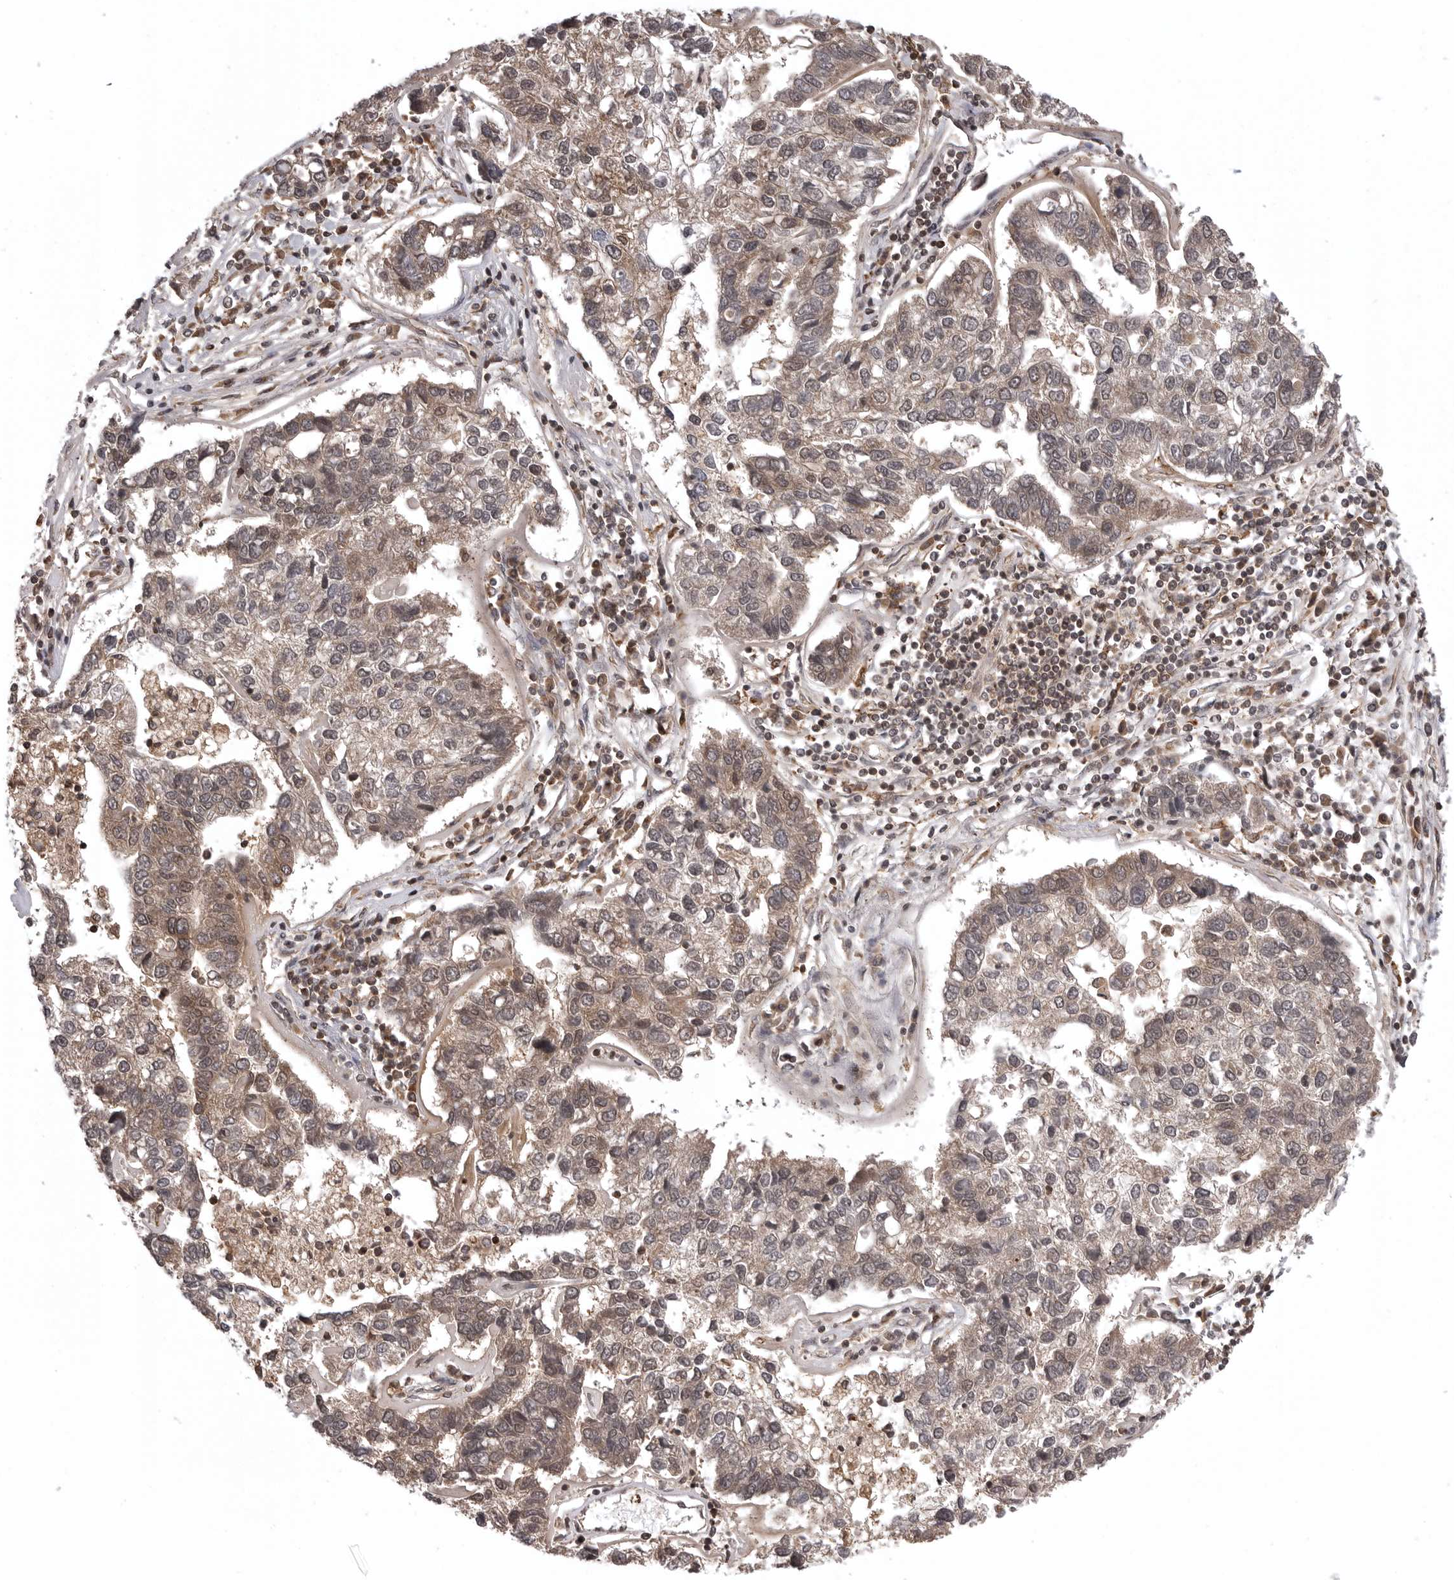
{"staining": {"intensity": "weak", "quantity": ">75%", "location": "cytoplasmic/membranous,nuclear"}, "tissue": "pancreatic cancer", "cell_type": "Tumor cells", "image_type": "cancer", "snomed": [{"axis": "morphology", "description": "Adenocarcinoma, NOS"}, {"axis": "topography", "description": "Pancreas"}], "caption": "The image exhibits staining of pancreatic cancer (adenocarcinoma), revealing weak cytoplasmic/membranous and nuclear protein staining (brown color) within tumor cells.", "gene": "AOAH", "patient": {"sex": "female", "age": 61}}